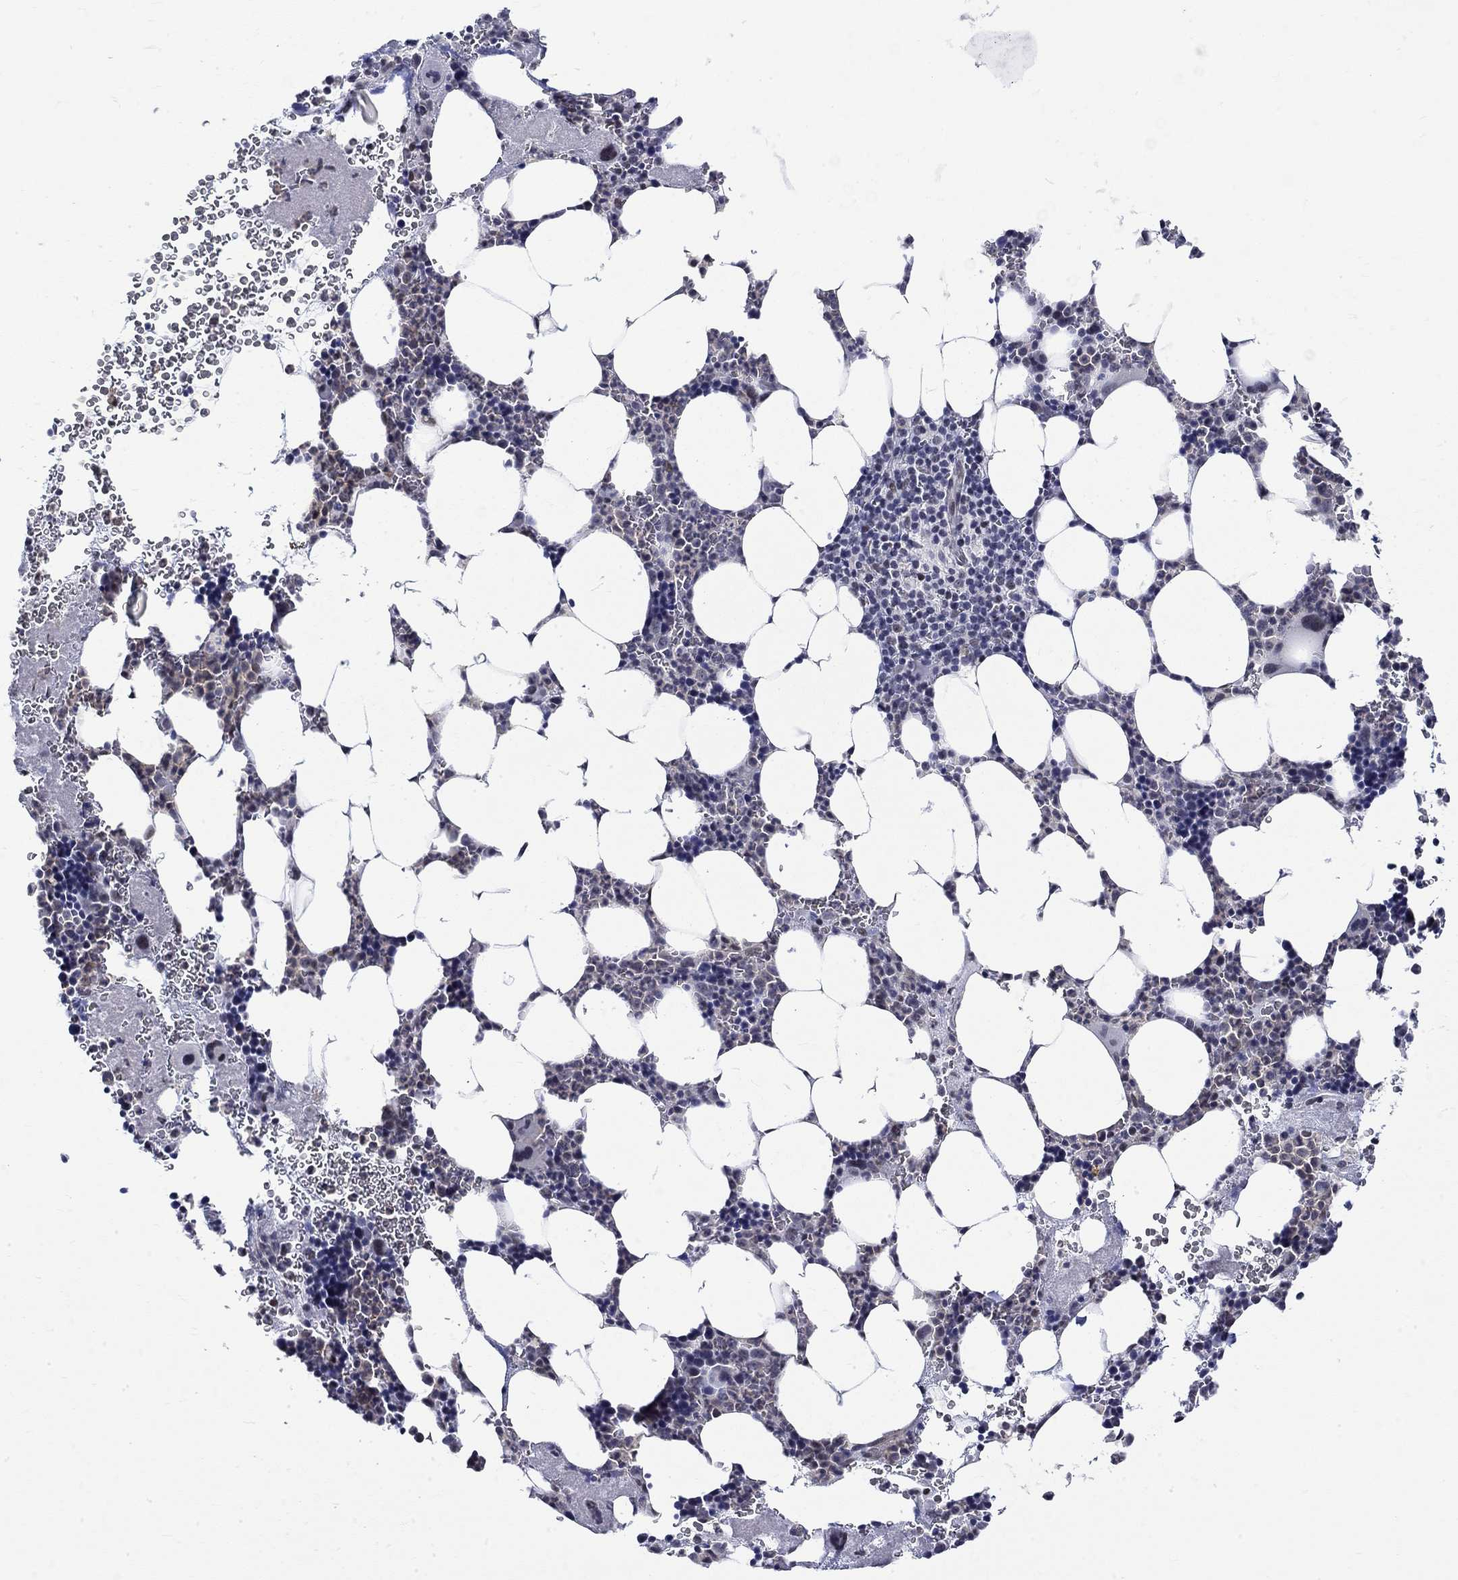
{"staining": {"intensity": "negative", "quantity": "none", "location": "none"}, "tissue": "bone marrow", "cell_type": "Hematopoietic cells", "image_type": "normal", "snomed": [{"axis": "morphology", "description": "Normal tissue, NOS"}, {"axis": "topography", "description": "Bone marrow"}], "caption": "A high-resolution image shows immunohistochemistry staining of normal bone marrow, which exhibits no significant positivity in hematopoietic cells. (Brightfield microscopy of DAB immunohistochemistry at high magnification).", "gene": "ST6GALNAC1", "patient": {"sex": "male", "age": 44}}